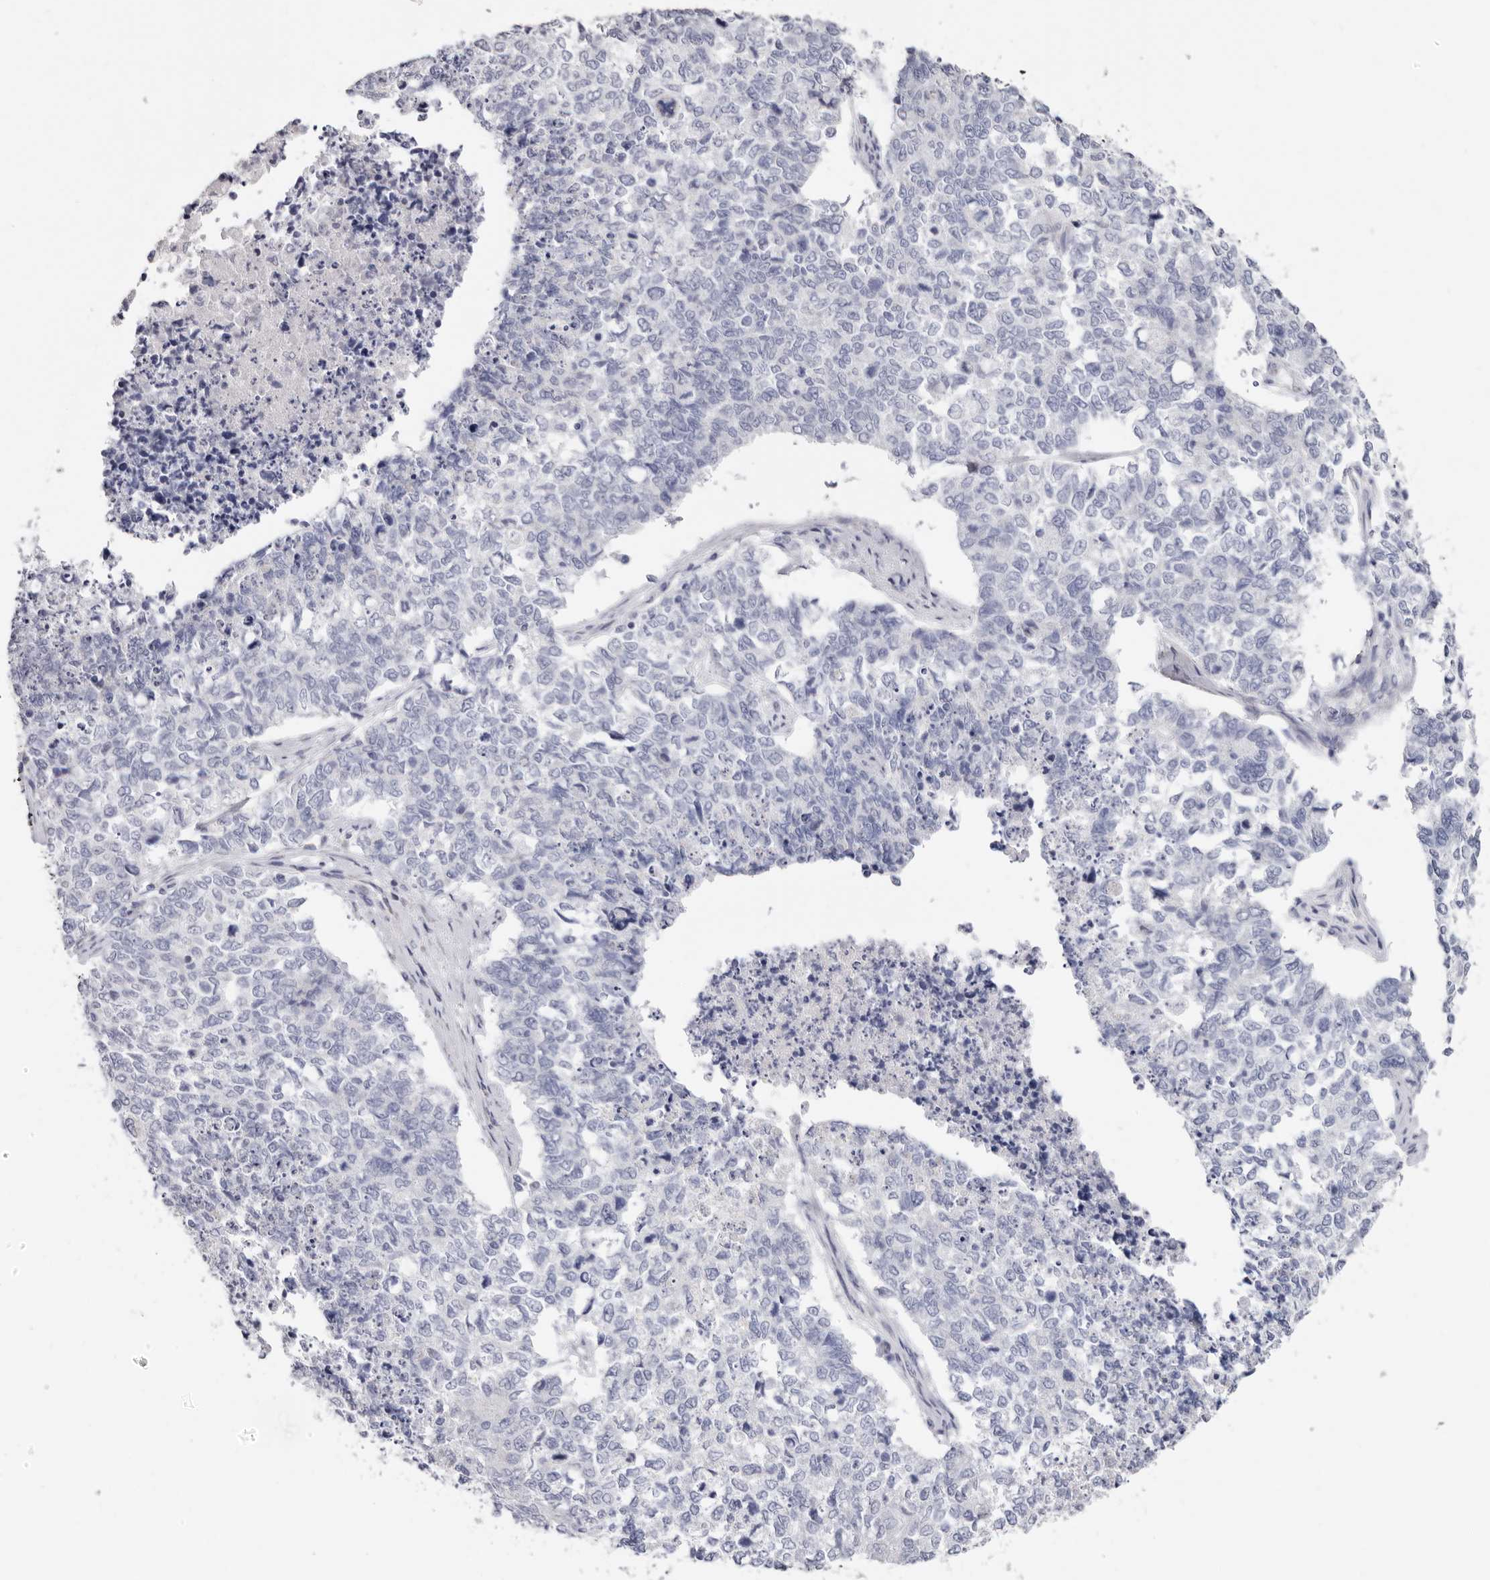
{"staining": {"intensity": "negative", "quantity": "none", "location": "none"}, "tissue": "cervical cancer", "cell_type": "Tumor cells", "image_type": "cancer", "snomed": [{"axis": "morphology", "description": "Squamous cell carcinoma, NOS"}, {"axis": "topography", "description": "Cervix"}], "caption": "Immunohistochemistry micrograph of neoplastic tissue: human cervical cancer (squamous cell carcinoma) stained with DAB (3,3'-diaminobenzidine) exhibits no significant protein positivity in tumor cells.", "gene": "RSPO2", "patient": {"sex": "female", "age": 63}}